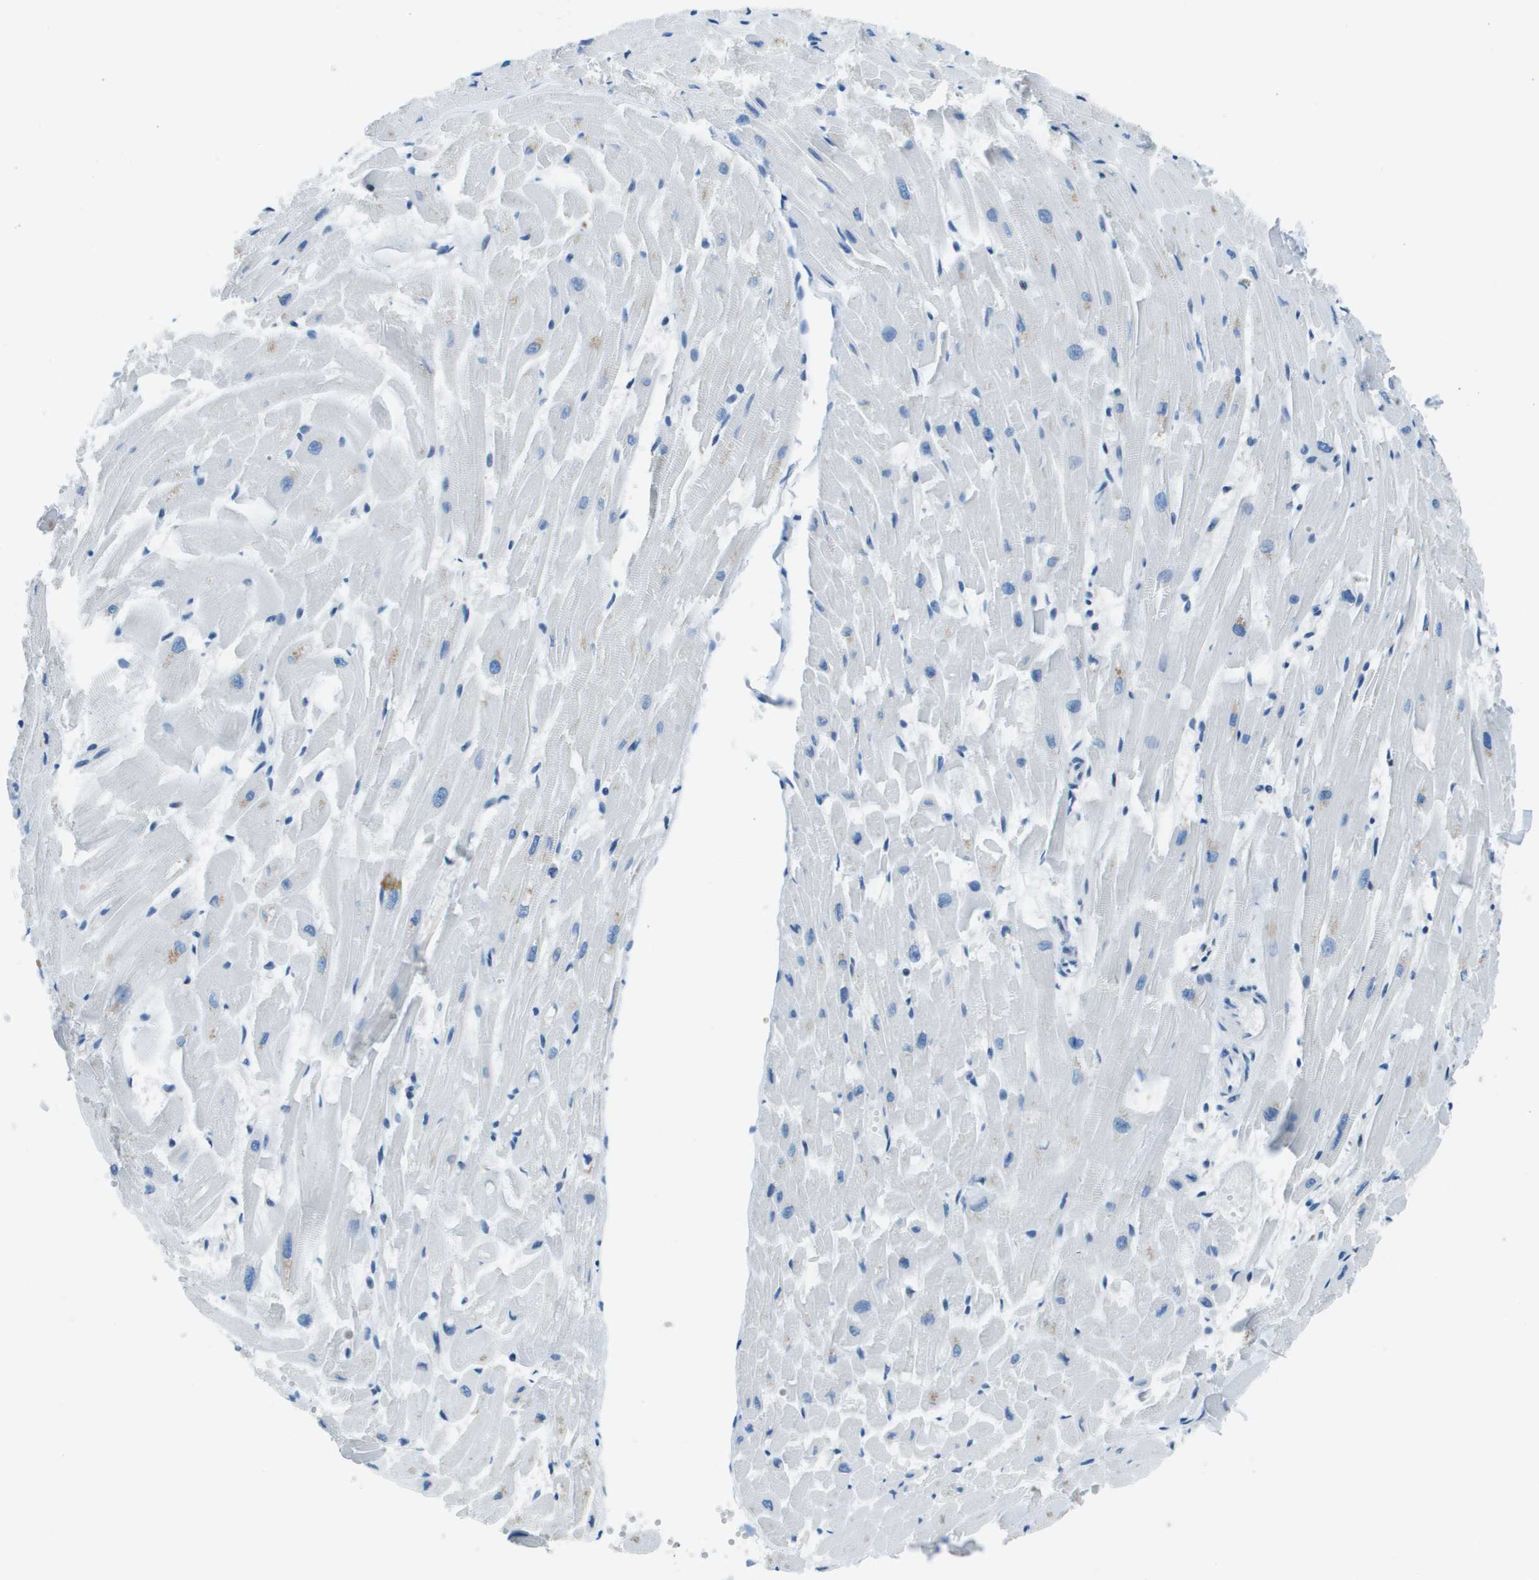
{"staining": {"intensity": "weak", "quantity": "<25%", "location": "cytoplasmic/membranous"}, "tissue": "heart muscle", "cell_type": "Cardiomyocytes", "image_type": "normal", "snomed": [{"axis": "morphology", "description": "Normal tissue, NOS"}, {"axis": "topography", "description": "Heart"}], "caption": "Immunohistochemistry (IHC) of benign human heart muscle shows no expression in cardiomyocytes.", "gene": "STIP1", "patient": {"sex": "female", "age": 19}}